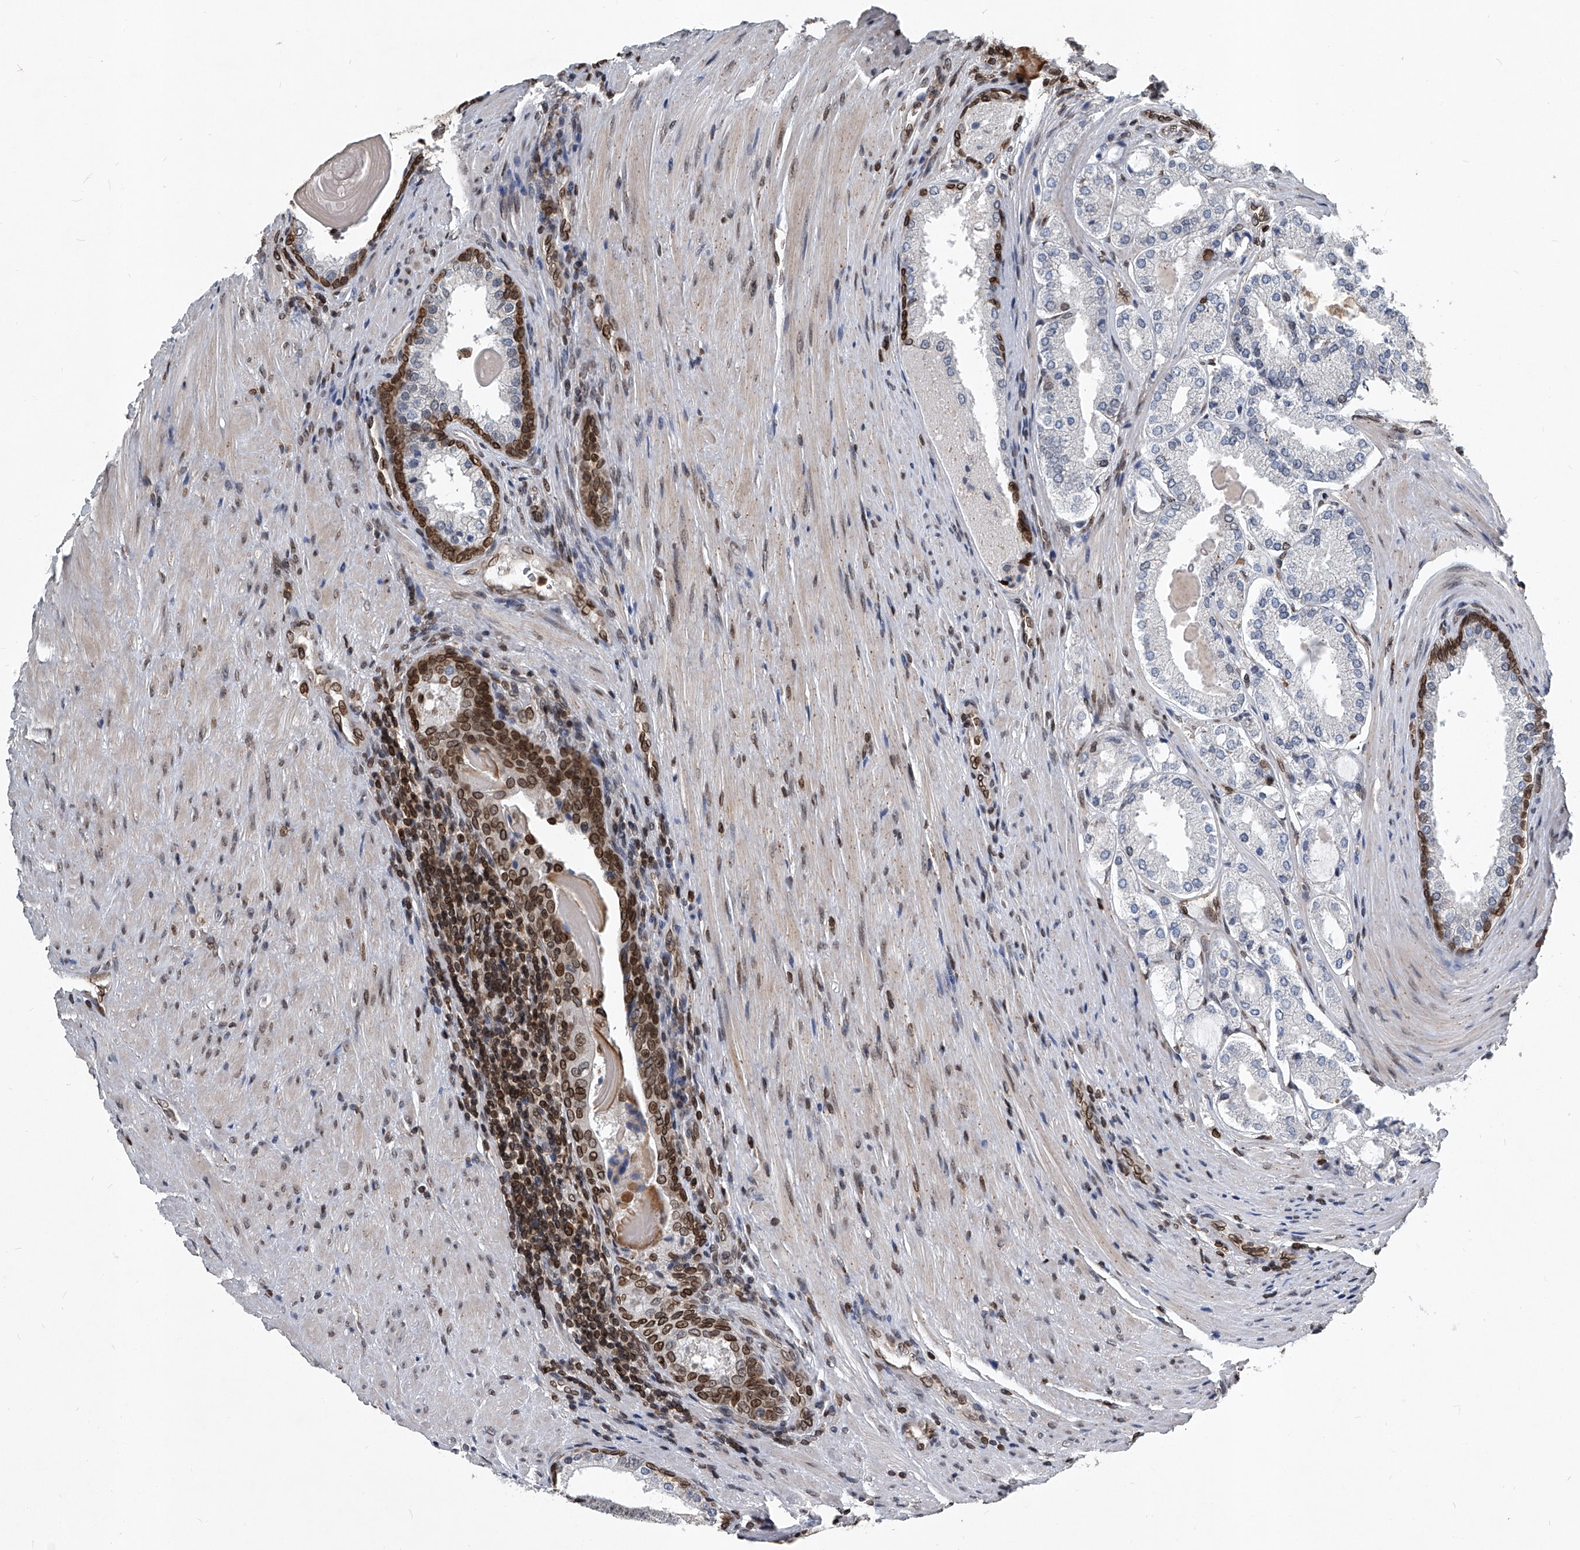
{"staining": {"intensity": "negative", "quantity": "none", "location": "none"}, "tissue": "prostate cancer", "cell_type": "Tumor cells", "image_type": "cancer", "snomed": [{"axis": "morphology", "description": "Adenocarcinoma, High grade"}, {"axis": "topography", "description": "Prostate"}], "caption": "The photomicrograph reveals no significant expression in tumor cells of prostate cancer (adenocarcinoma (high-grade)).", "gene": "PHF20", "patient": {"sex": "male", "age": 60}}